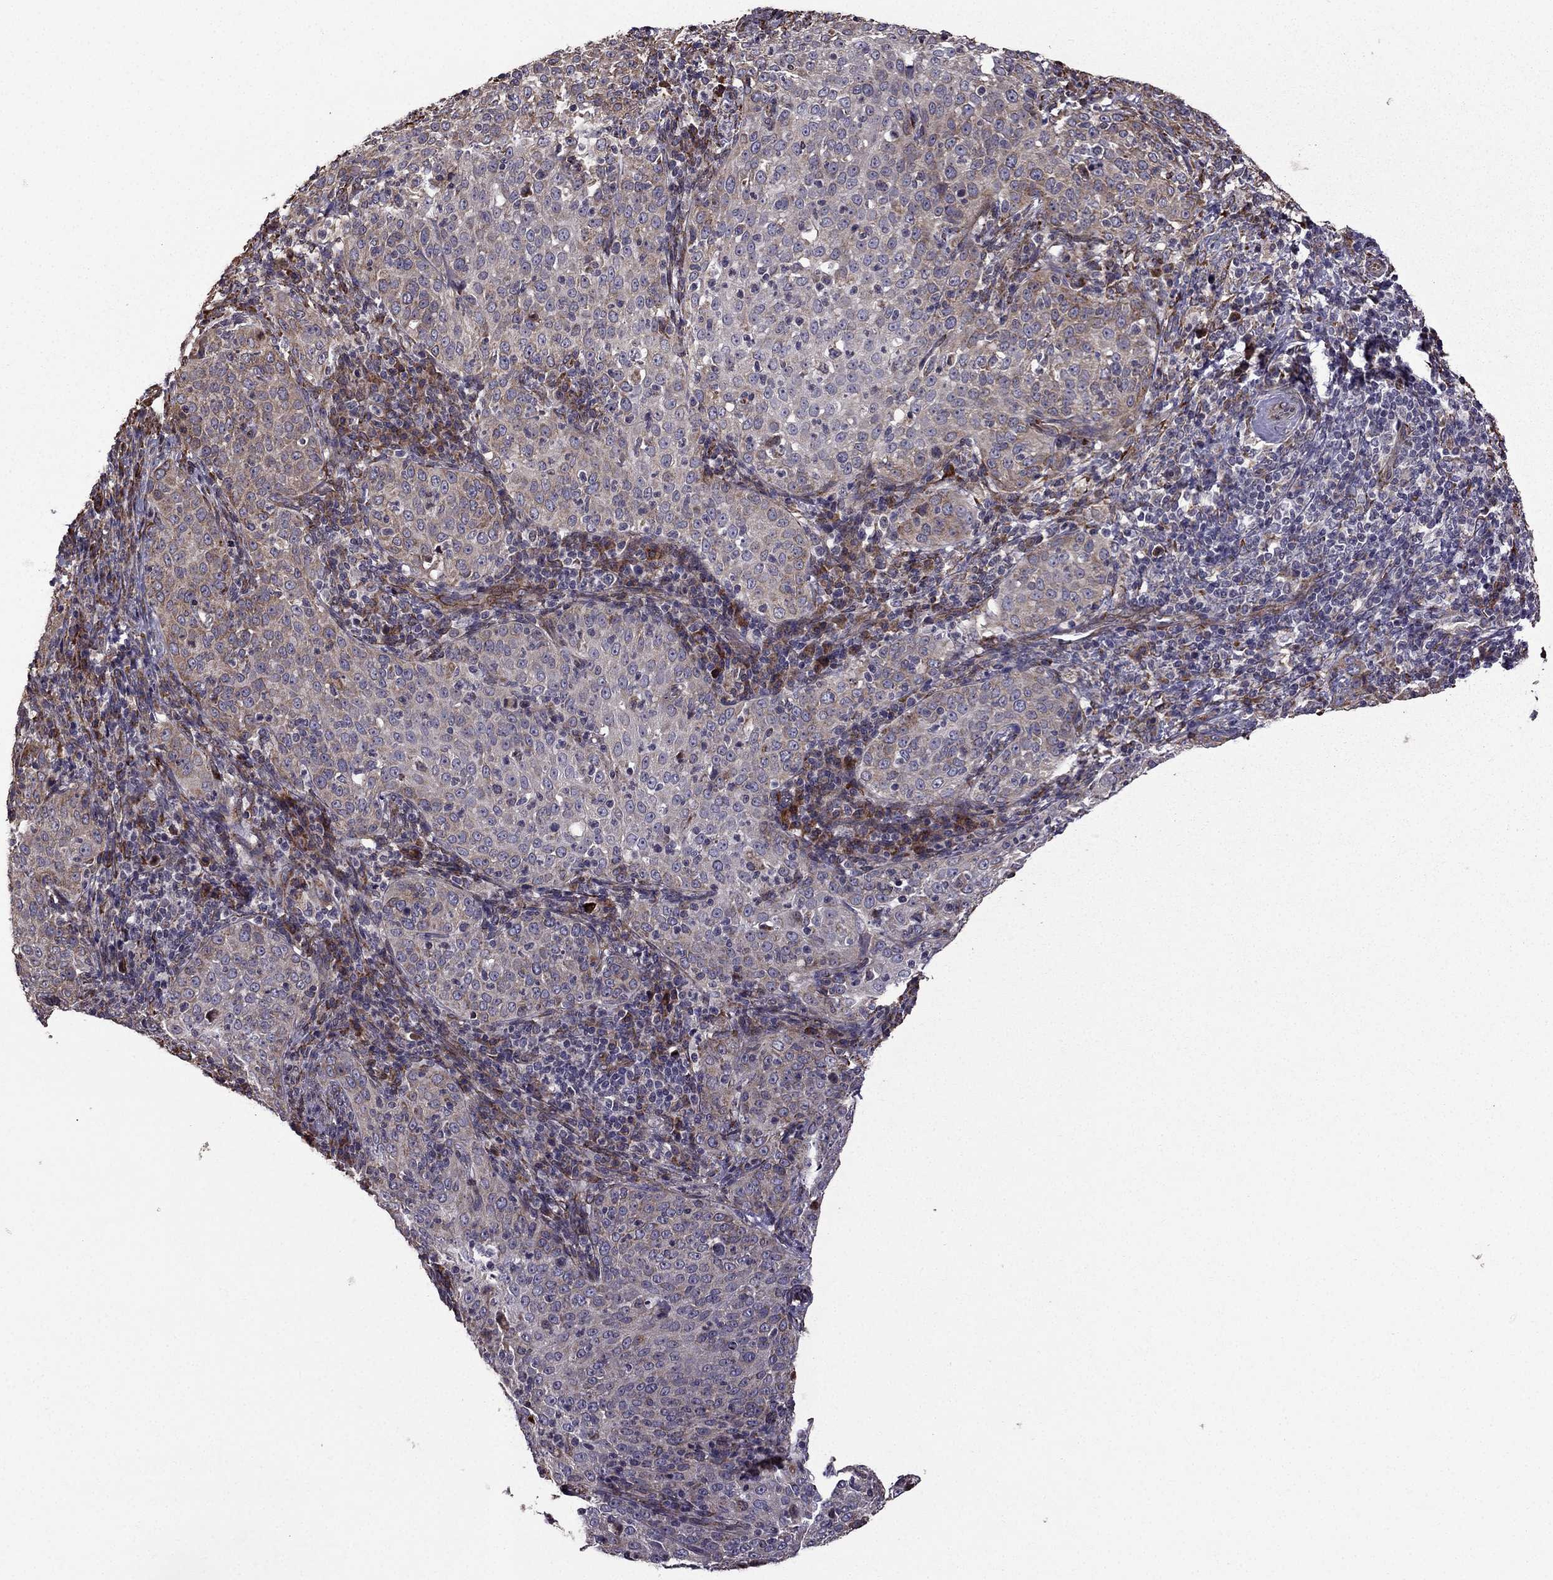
{"staining": {"intensity": "weak", "quantity": "25%-75%", "location": "cytoplasmic/membranous"}, "tissue": "cervical cancer", "cell_type": "Tumor cells", "image_type": "cancer", "snomed": [{"axis": "morphology", "description": "Squamous cell carcinoma, NOS"}, {"axis": "topography", "description": "Cervix"}], "caption": "Brown immunohistochemical staining in human cervical cancer shows weak cytoplasmic/membranous positivity in approximately 25%-75% of tumor cells.", "gene": "IKBIP", "patient": {"sex": "female", "age": 51}}